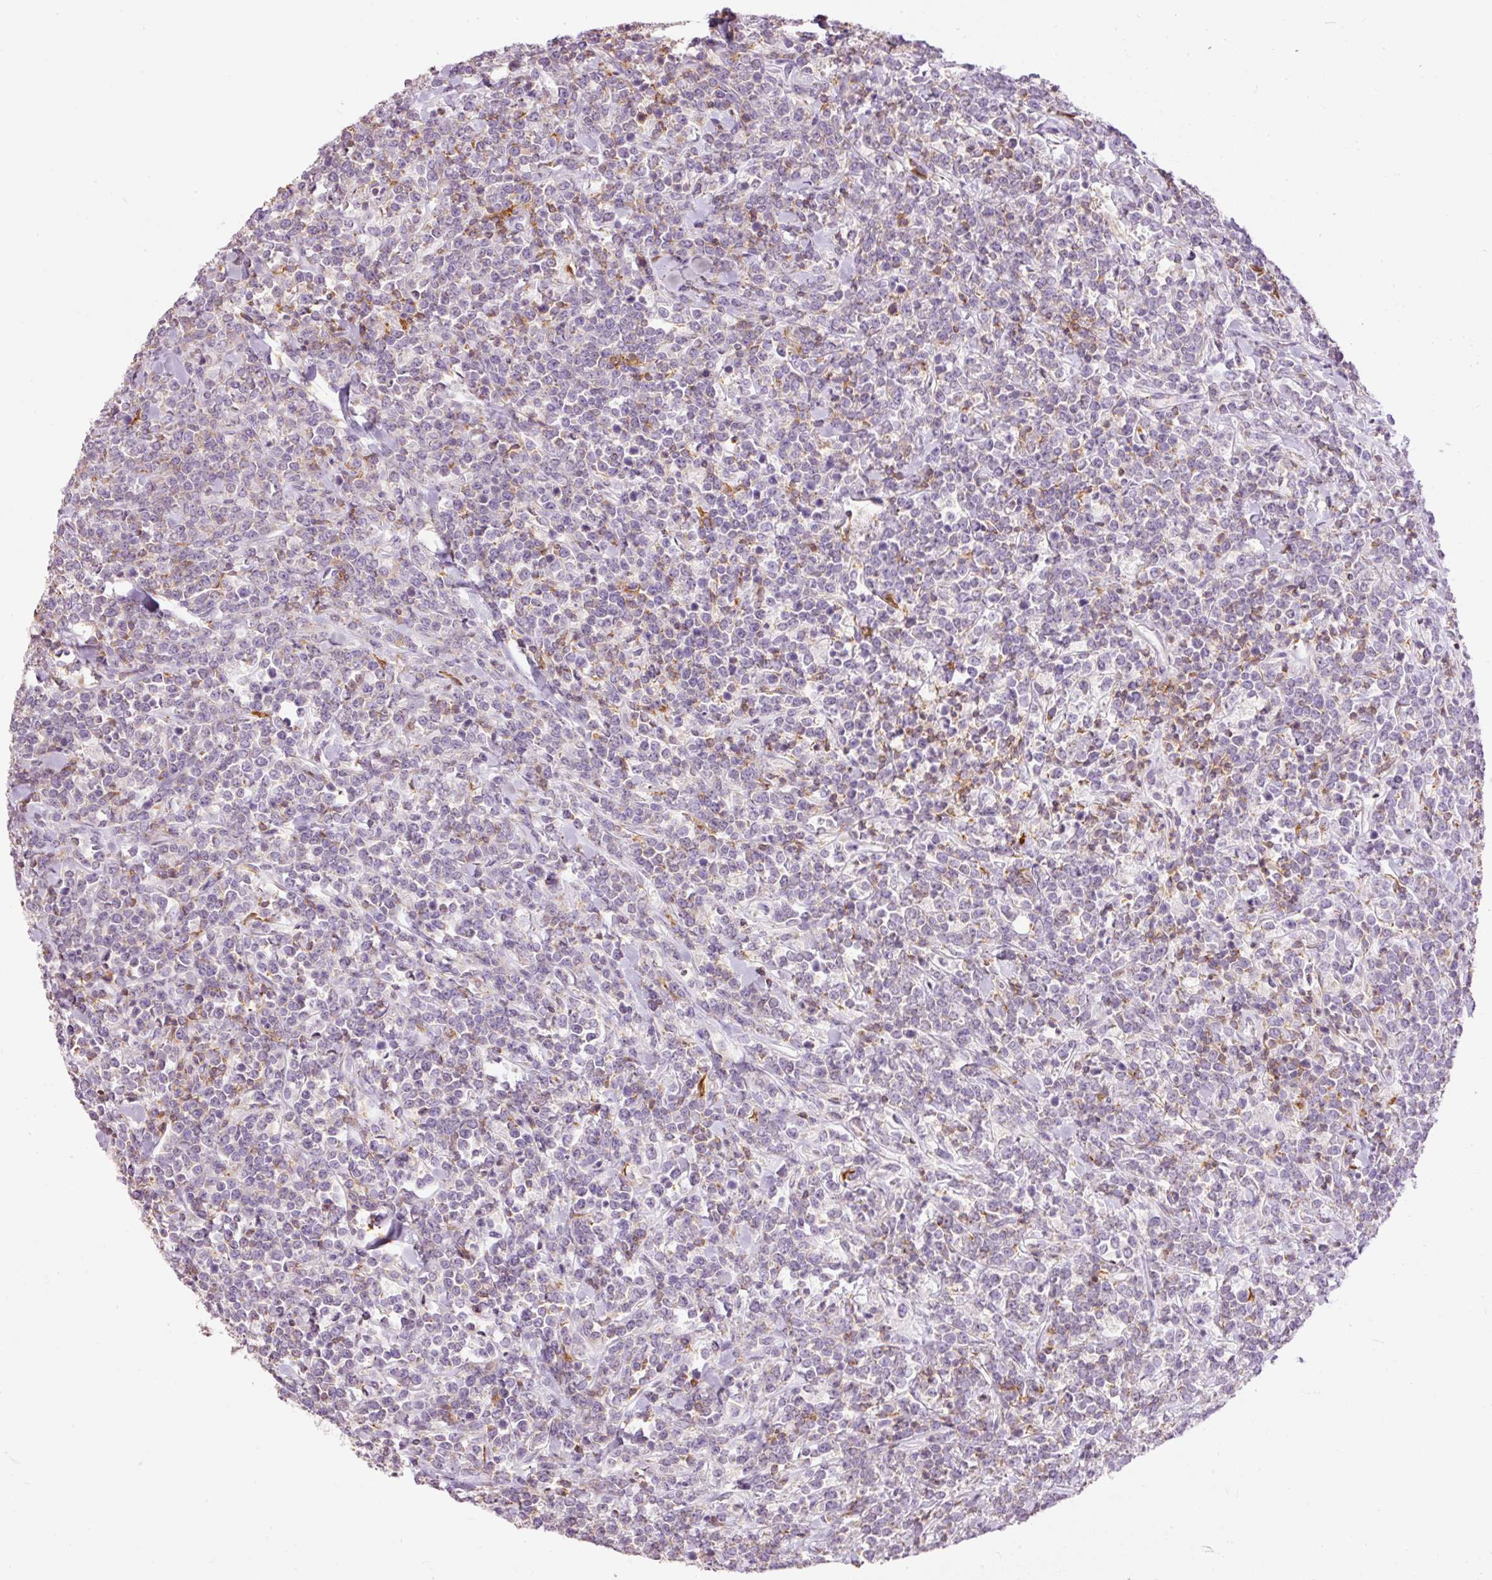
{"staining": {"intensity": "negative", "quantity": "none", "location": "none"}, "tissue": "lymphoma", "cell_type": "Tumor cells", "image_type": "cancer", "snomed": [{"axis": "morphology", "description": "Malignant lymphoma, non-Hodgkin's type, High grade"}, {"axis": "topography", "description": "Small intestine"}, {"axis": "topography", "description": "Colon"}], "caption": "Lymphoma was stained to show a protein in brown. There is no significant staining in tumor cells.", "gene": "DOK6", "patient": {"sex": "male", "age": 8}}